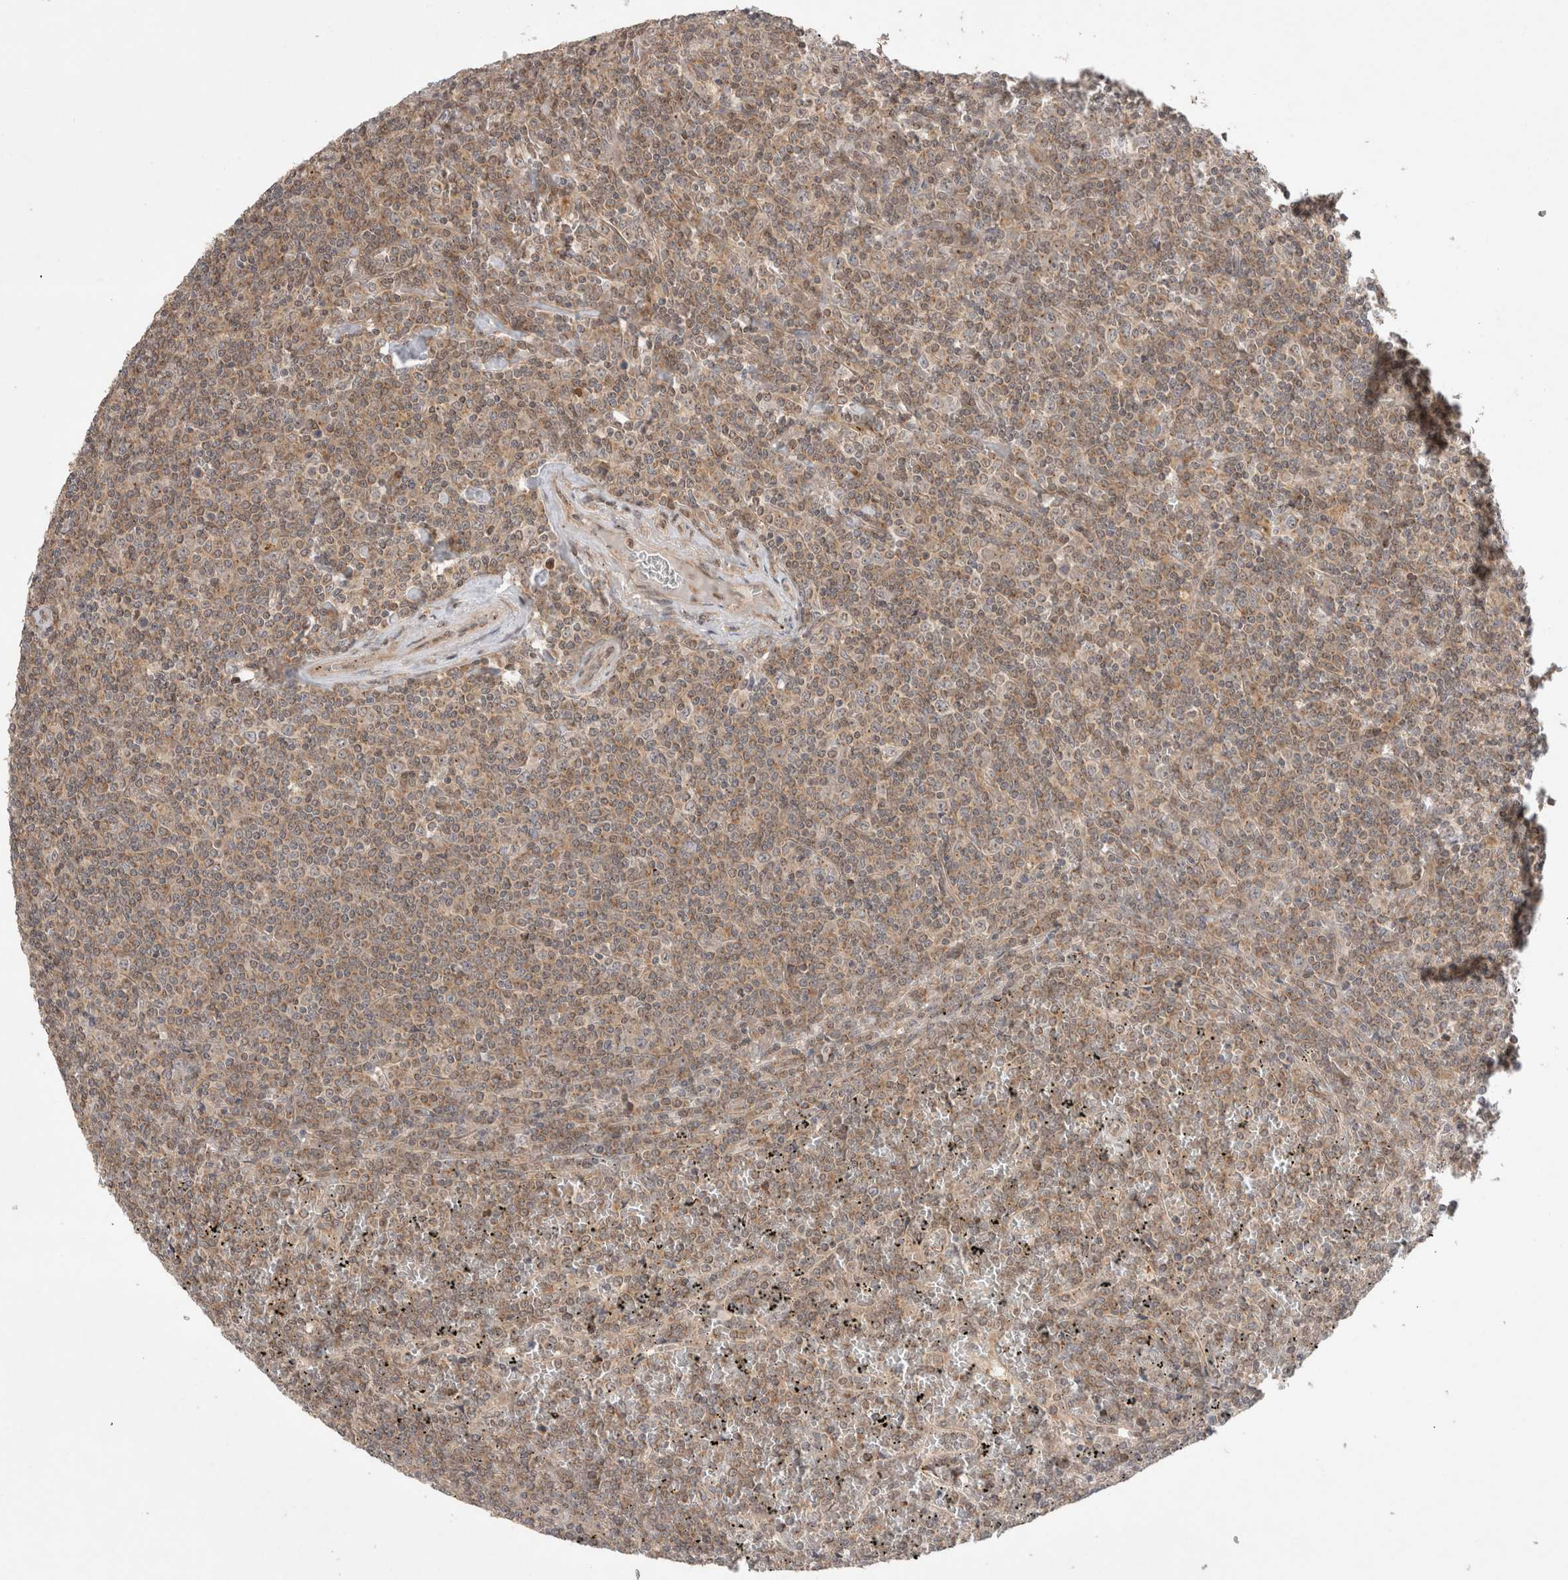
{"staining": {"intensity": "weak", "quantity": "25%-75%", "location": "cytoplasmic/membranous"}, "tissue": "lymphoma", "cell_type": "Tumor cells", "image_type": "cancer", "snomed": [{"axis": "morphology", "description": "Malignant lymphoma, non-Hodgkin's type, Low grade"}, {"axis": "topography", "description": "Spleen"}], "caption": "Immunohistochemistry (IHC) of human lymphoma demonstrates low levels of weak cytoplasmic/membranous expression in about 25%-75% of tumor cells.", "gene": "SLC29A1", "patient": {"sex": "female", "age": 19}}